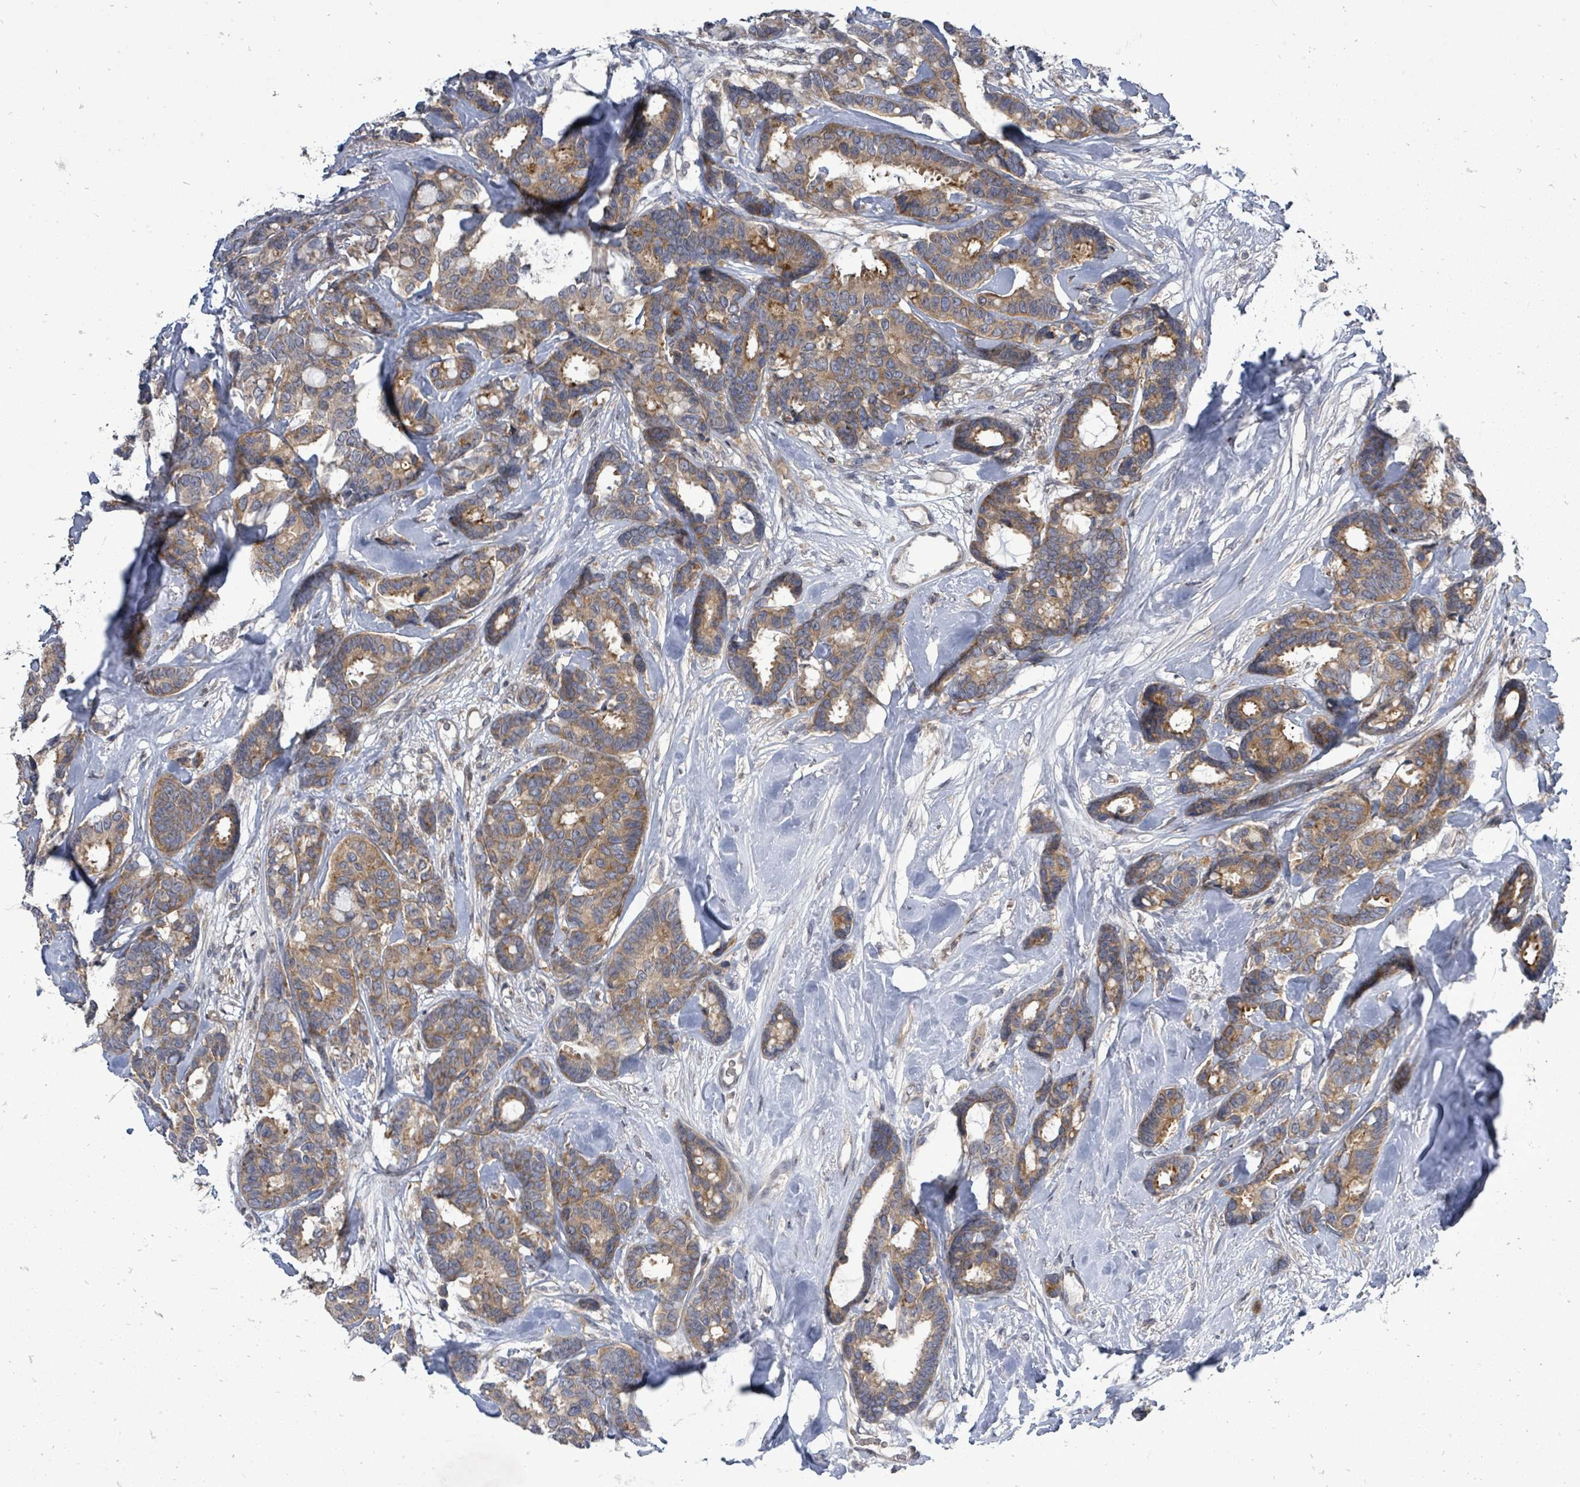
{"staining": {"intensity": "moderate", "quantity": ">75%", "location": "cytoplasmic/membranous"}, "tissue": "breast cancer", "cell_type": "Tumor cells", "image_type": "cancer", "snomed": [{"axis": "morphology", "description": "Duct carcinoma"}, {"axis": "topography", "description": "Breast"}], "caption": "Moderate cytoplasmic/membranous positivity is seen in approximately >75% of tumor cells in breast cancer. (DAB = brown stain, brightfield microscopy at high magnification).", "gene": "RALGAPB", "patient": {"sex": "female", "age": 87}}